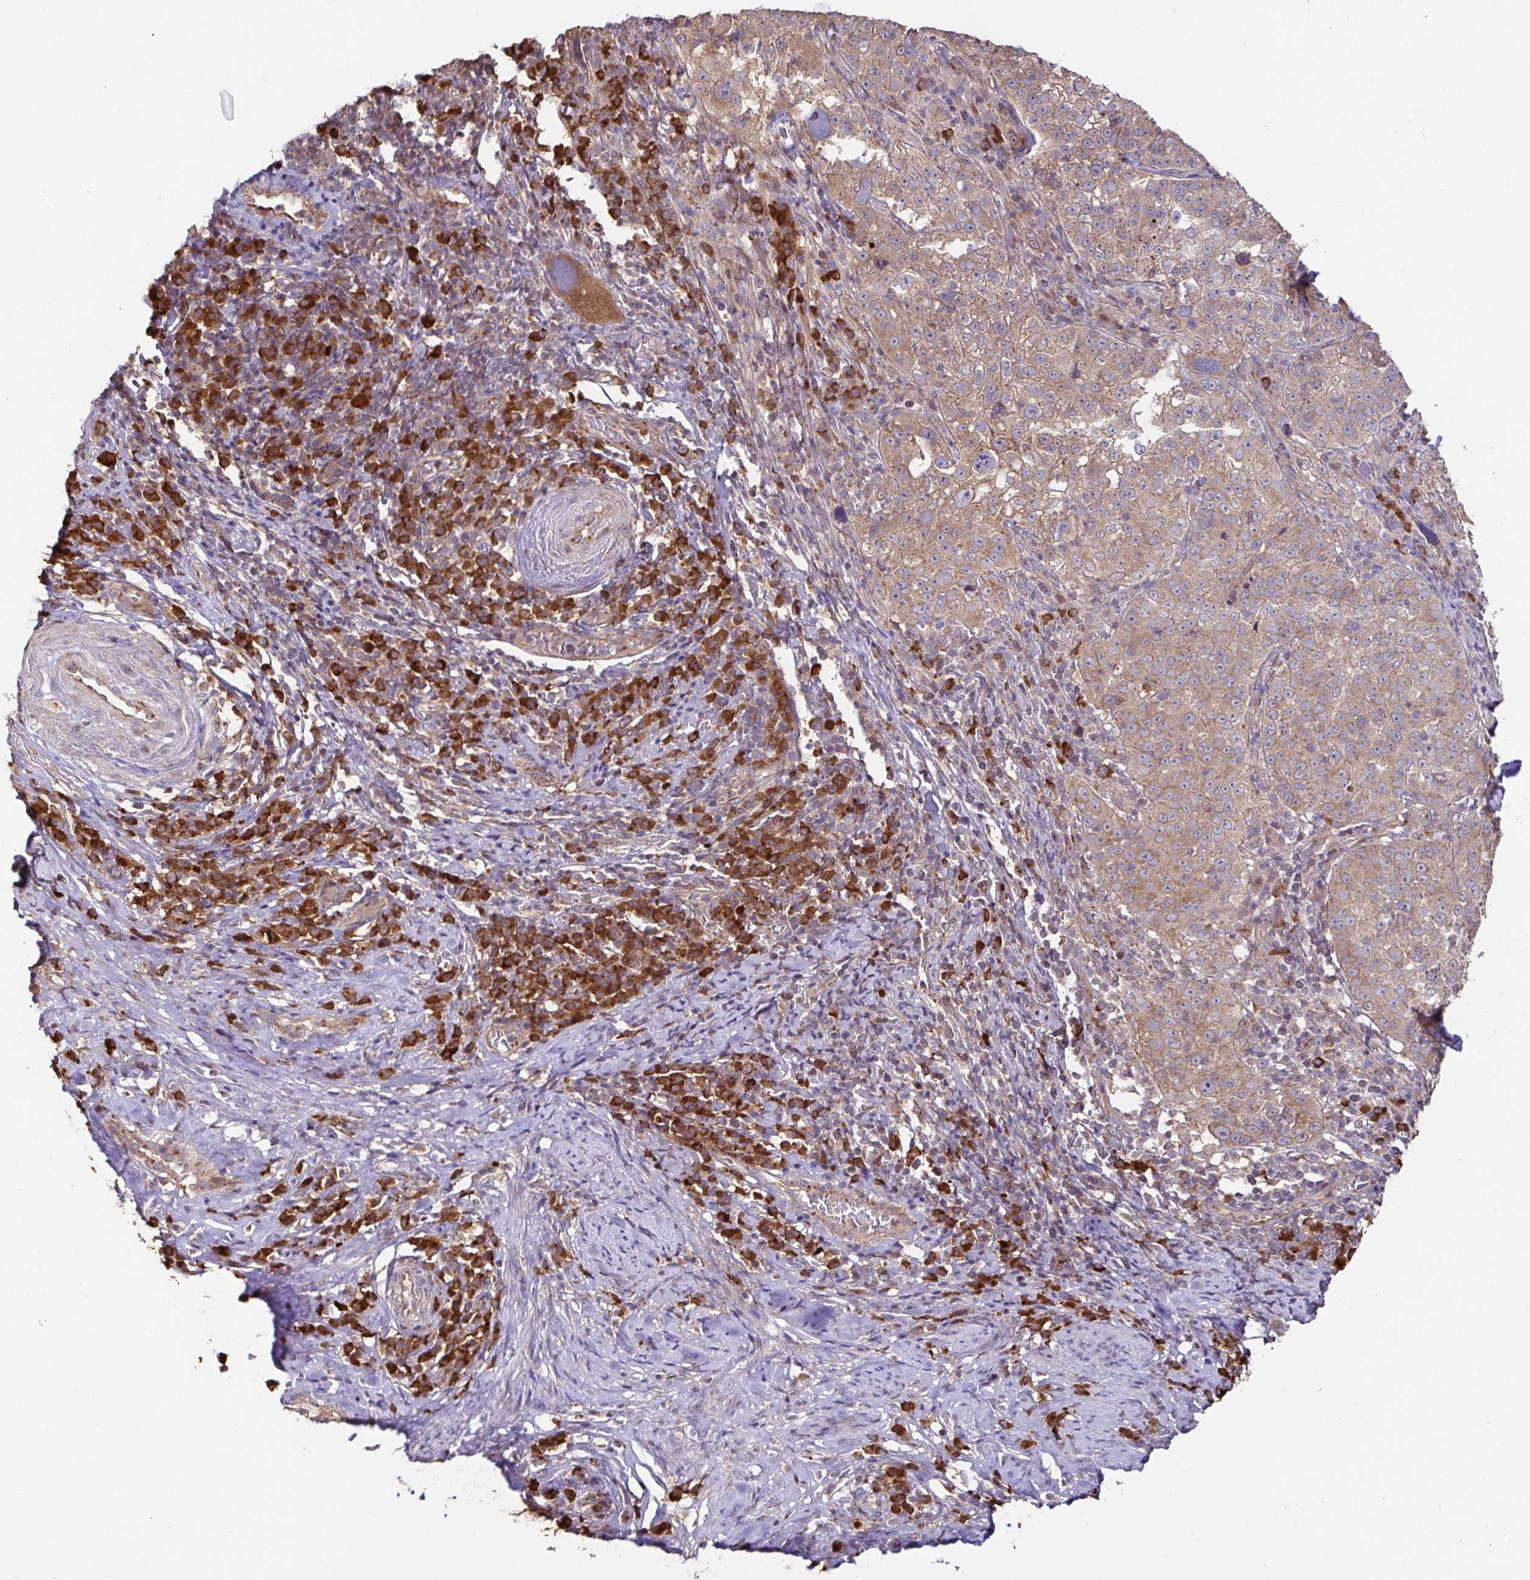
{"staining": {"intensity": "moderate", "quantity": ">75%", "location": "cytoplasmic/membranous"}, "tissue": "cervical cancer", "cell_type": "Tumor cells", "image_type": "cancer", "snomed": [{"axis": "morphology", "description": "Squamous cell carcinoma, NOS"}, {"axis": "topography", "description": "Cervix"}], "caption": "Immunohistochemical staining of human squamous cell carcinoma (cervical) shows medium levels of moderate cytoplasmic/membranous expression in approximately >75% of tumor cells.", "gene": "ELP1", "patient": {"sex": "female", "age": 75}}